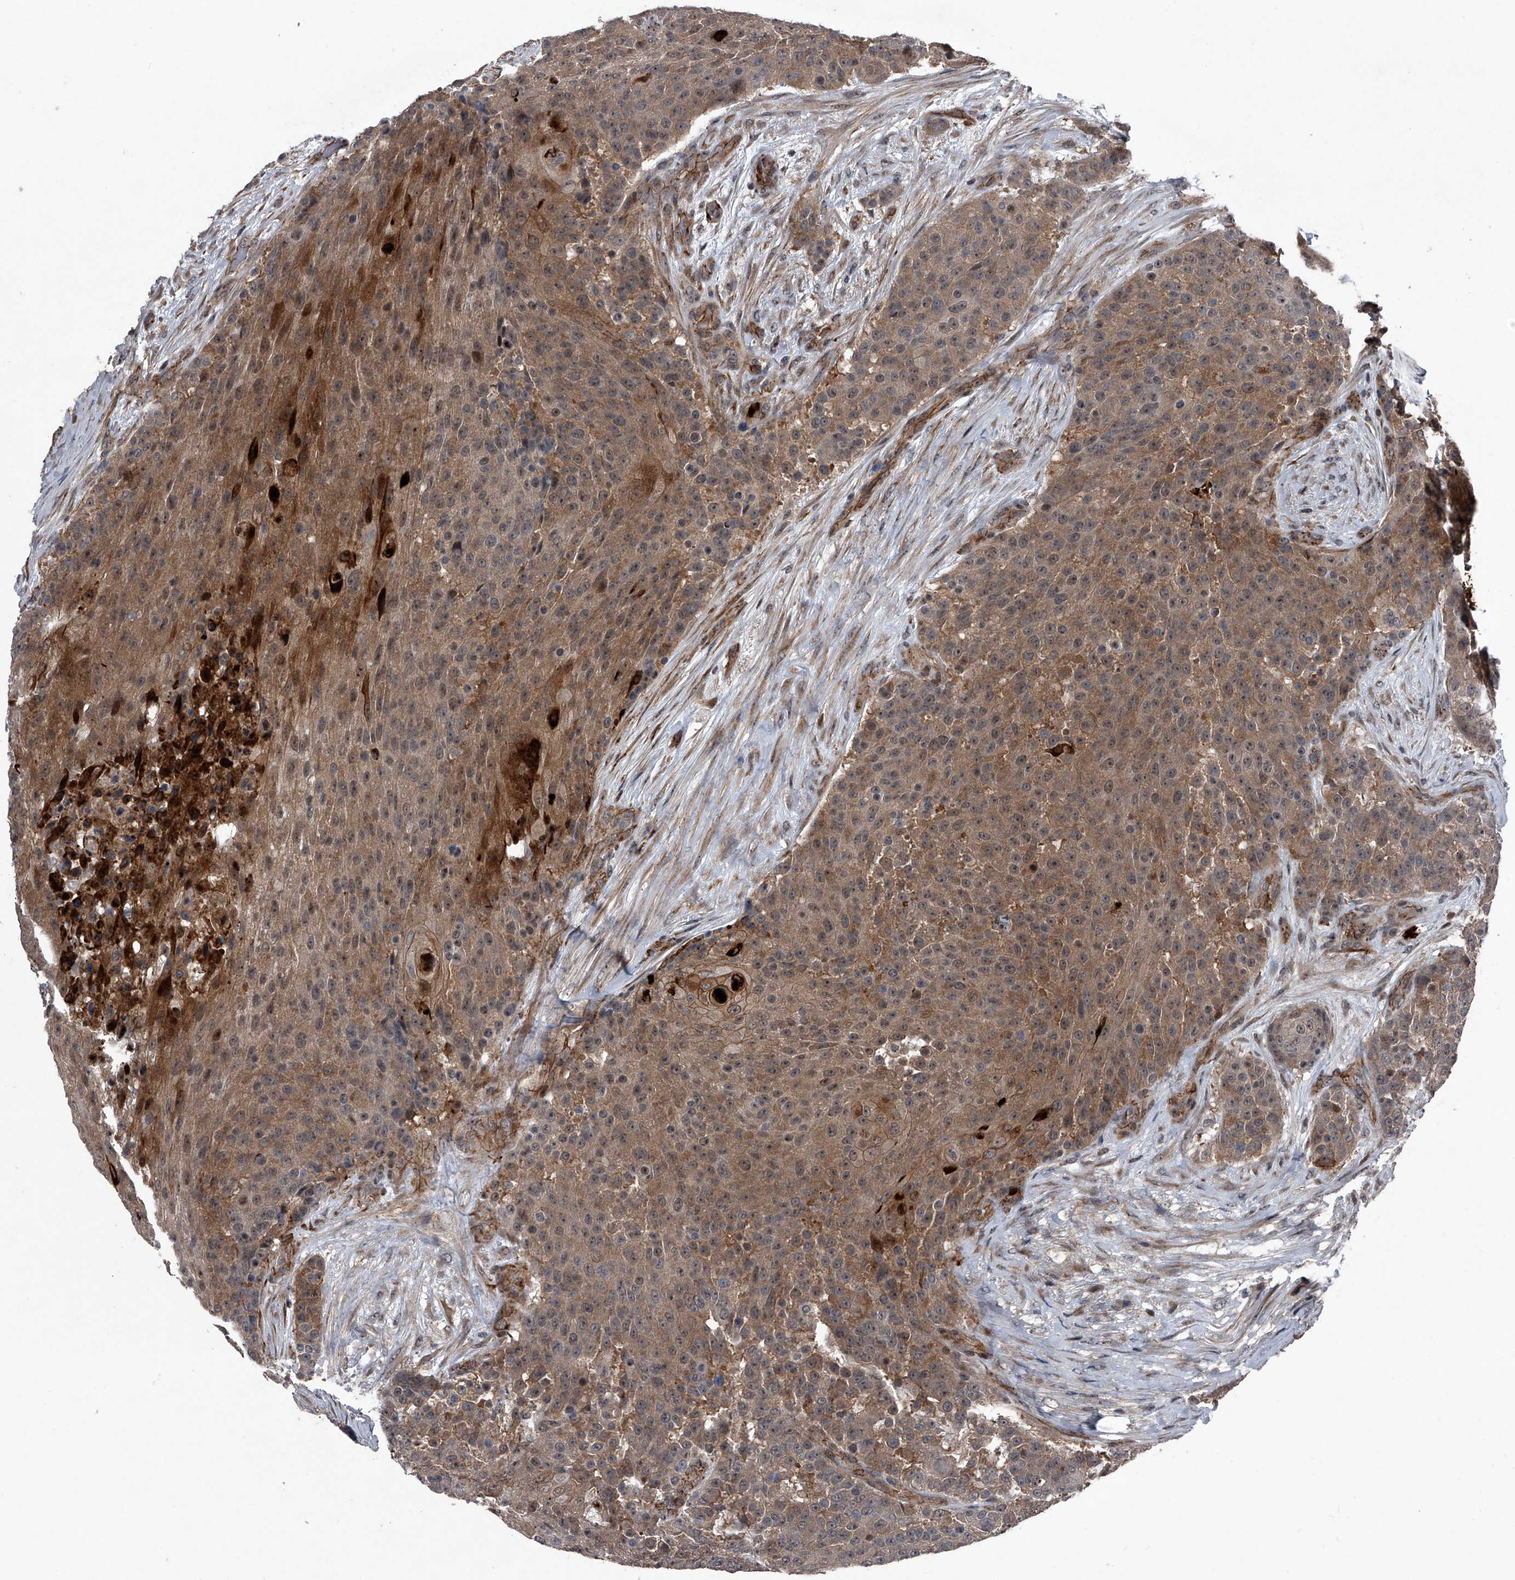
{"staining": {"intensity": "moderate", "quantity": ">75%", "location": "cytoplasmic/membranous,nuclear"}, "tissue": "urothelial cancer", "cell_type": "Tumor cells", "image_type": "cancer", "snomed": [{"axis": "morphology", "description": "Urothelial carcinoma, High grade"}, {"axis": "topography", "description": "Urinary bladder"}], "caption": "The photomicrograph reveals immunohistochemical staining of high-grade urothelial carcinoma. There is moderate cytoplasmic/membranous and nuclear positivity is seen in about >75% of tumor cells.", "gene": "MAPKAP1", "patient": {"sex": "female", "age": 63}}